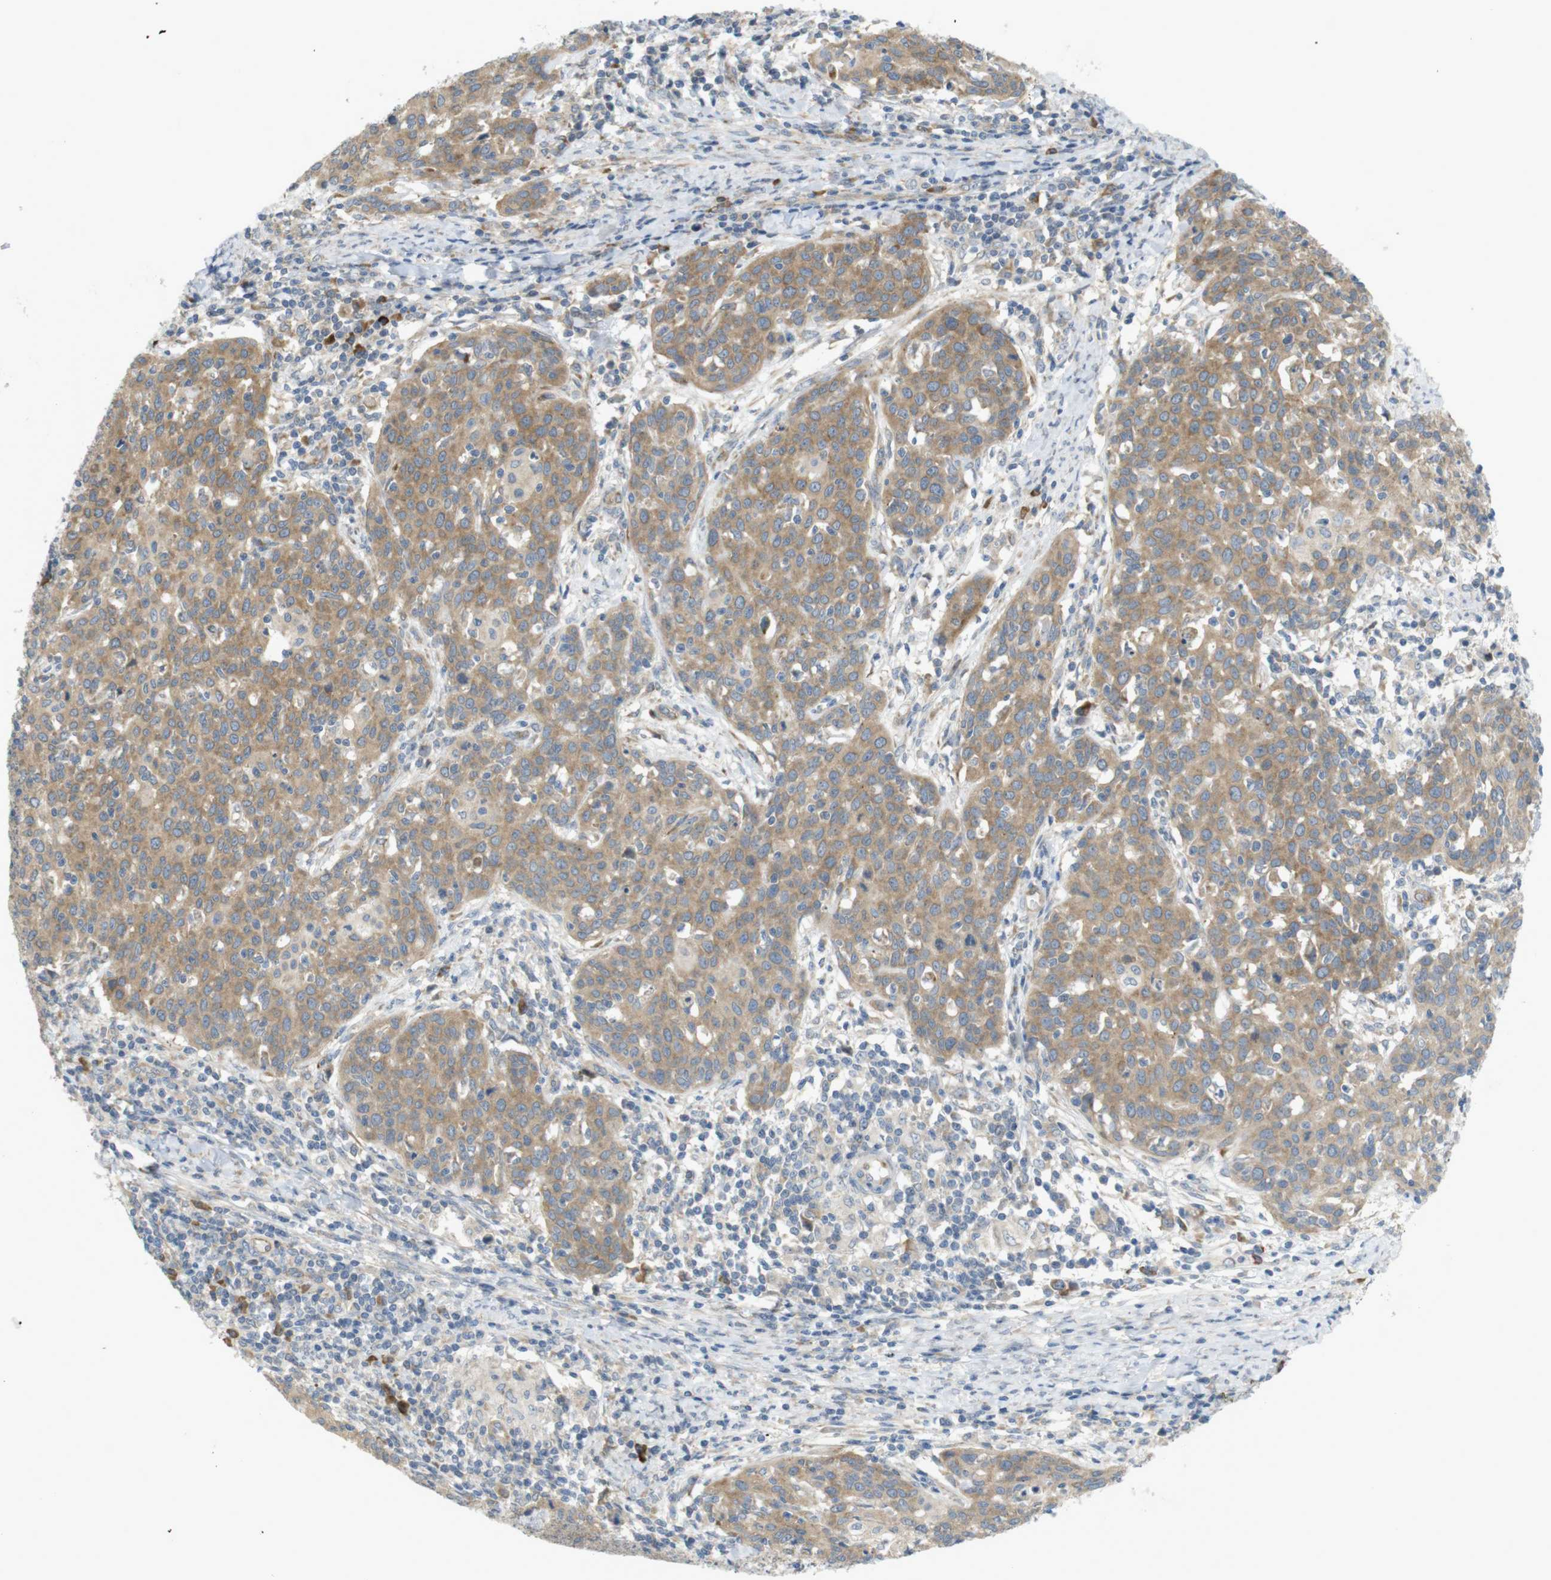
{"staining": {"intensity": "moderate", "quantity": ">75%", "location": "cytoplasmic/membranous"}, "tissue": "cervical cancer", "cell_type": "Tumor cells", "image_type": "cancer", "snomed": [{"axis": "morphology", "description": "Squamous cell carcinoma, NOS"}, {"axis": "topography", "description": "Cervix"}], "caption": "A micrograph of squamous cell carcinoma (cervical) stained for a protein exhibits moderate cytoplasmic/membranous brown staining in tumor cells. Nuclei are stained in blue.", "gene": "GJC3", "patient": {"sex": "female", "age": 38}}